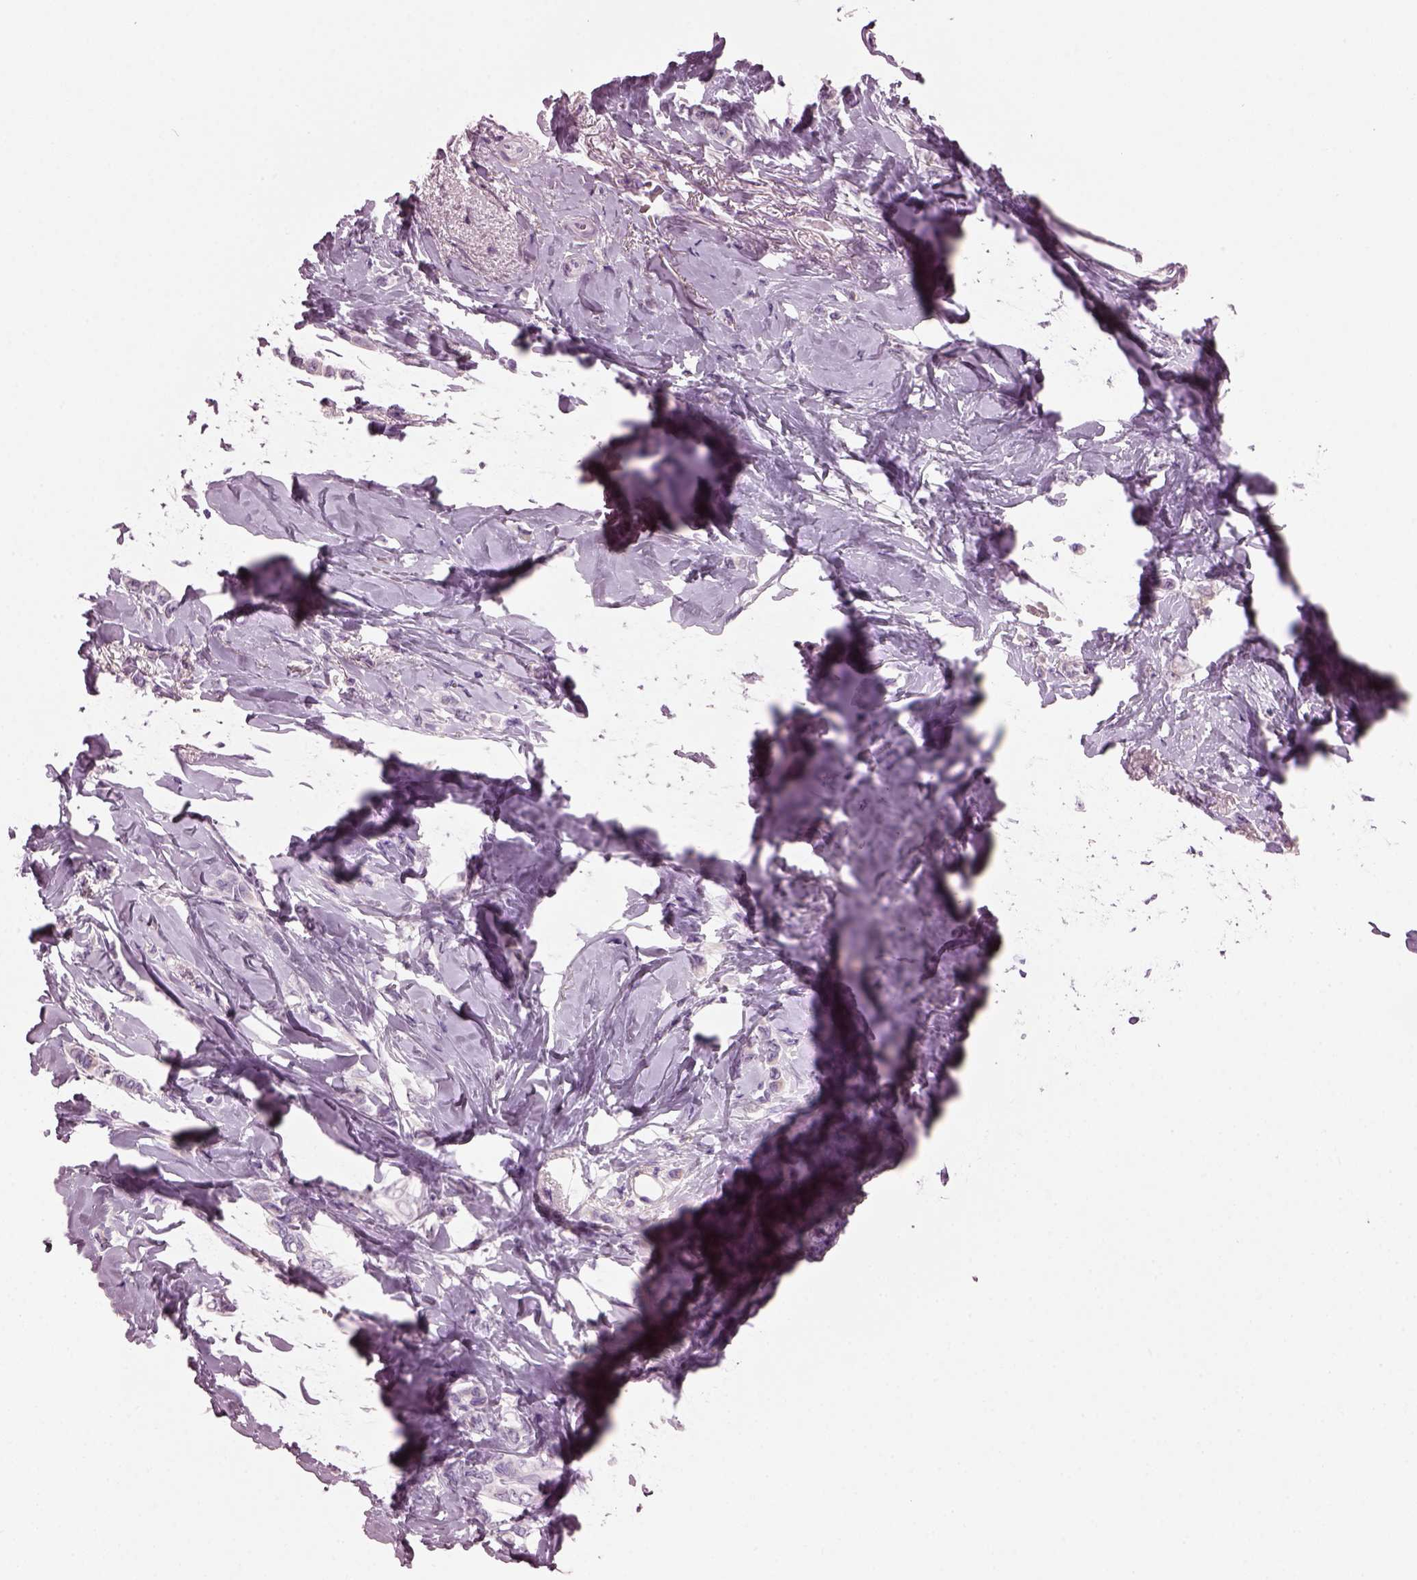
{"staining": {"intensity": "negative", "quantity": "none", "location": "none"}, "tissue": "breast cancer", "cell_type": "Tumor cells", "image_type": "cancer", "snomed": [{"axis": "morphology", "description": "Lobular carcinoma"}, {"axis": "topography", "description": "Breast"}], "caption": "Protein analysis of breast cancer (lobular carcinoma) demonstrates no significant staining in tumor cells. Nuclei are stained in blue.", "gene": "PRR9", "patient": {"sex": "female", "age": 66}}